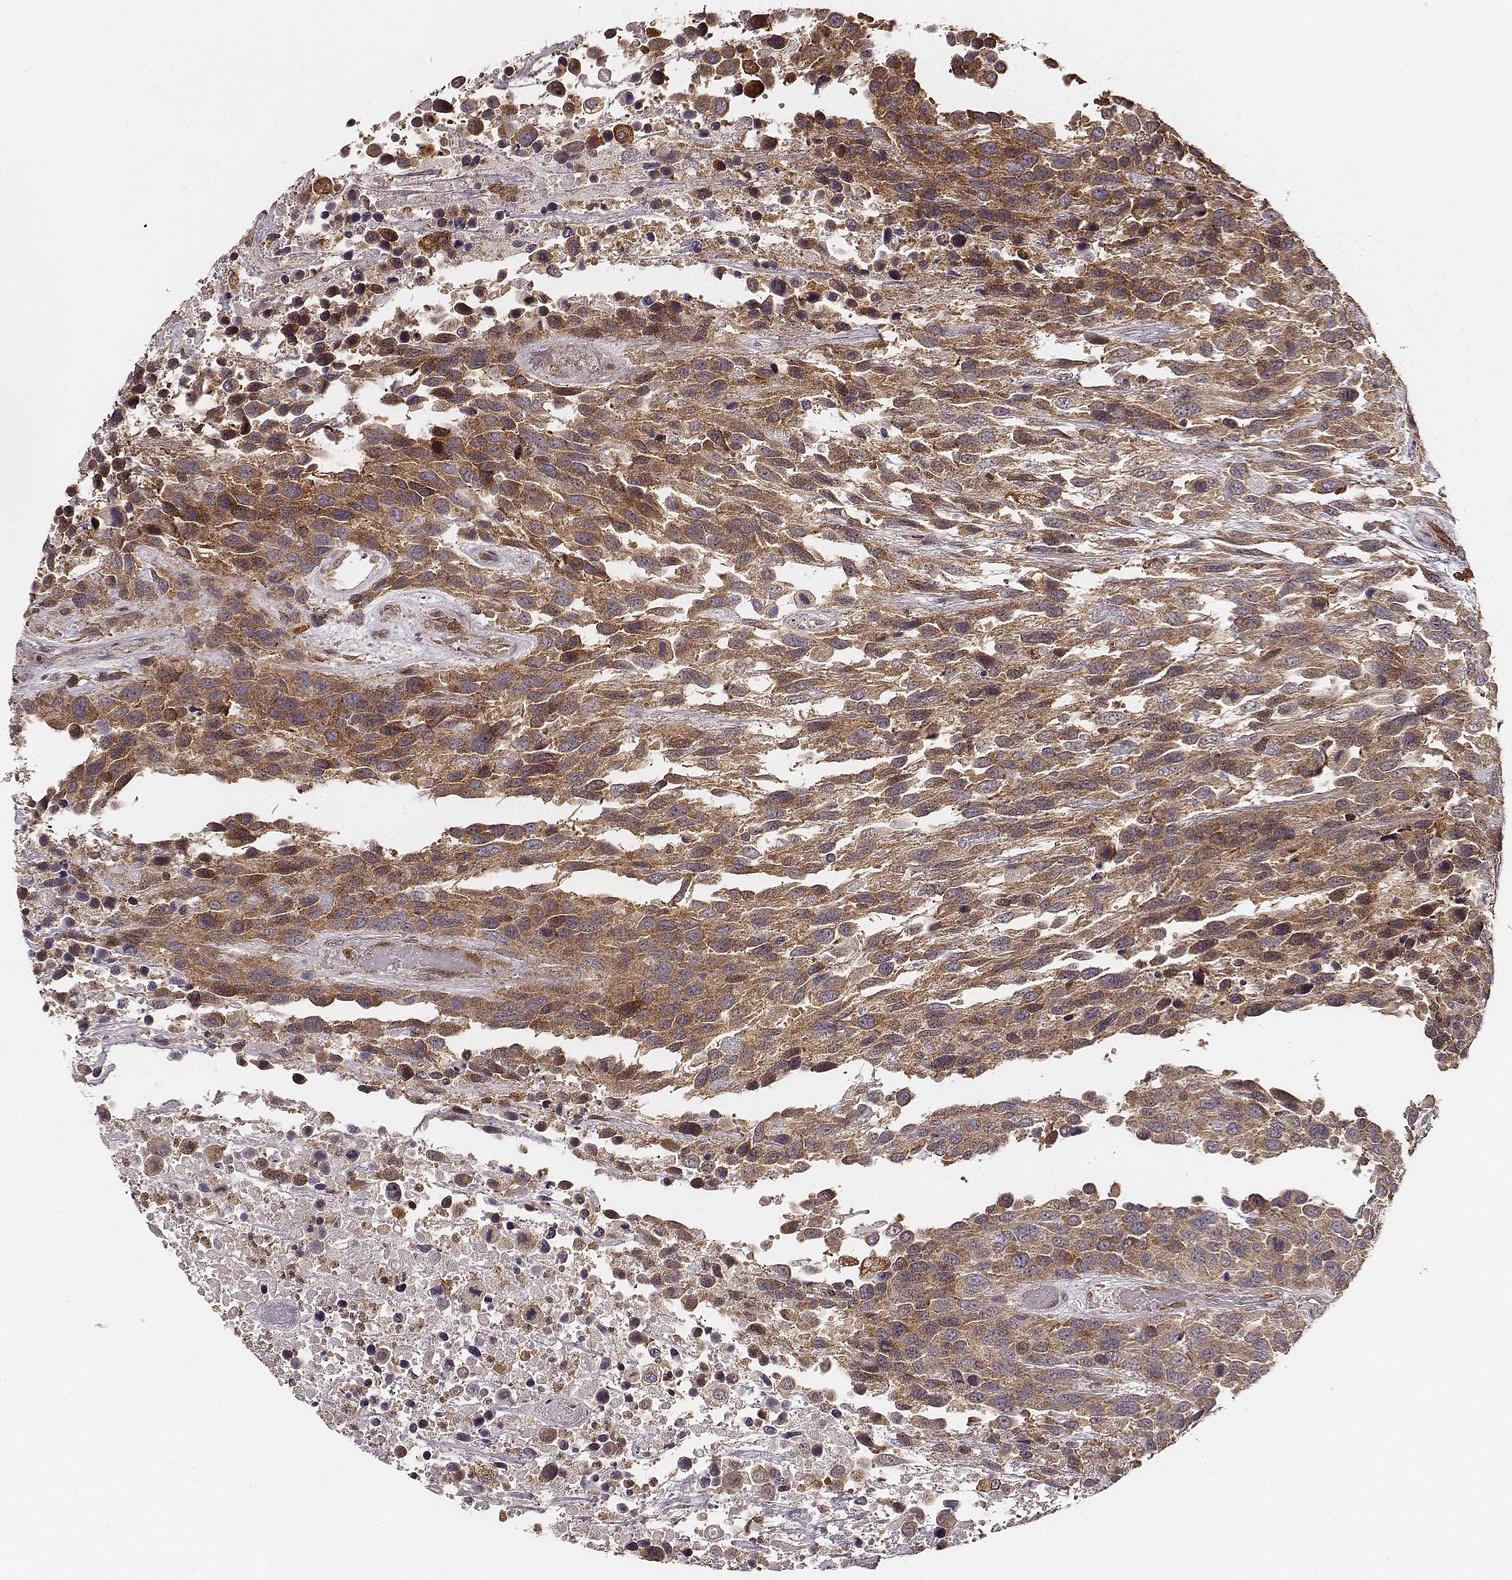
{"staining": {"intensity": "moderate", "quantity": ">75%", "location": "cytoplasmic/membranous"}, "tissue": "urothelial cancer", "cell_type": "Tumor cells", "image_type": "cancer", "snomed": [{"axis": "morphology", "description": "Urothelial carcinoma, High grade"}, {"axis": "topography", "description": "Urinary bladder"}], "caption": "Brown immunohistochemical staining in high-grade urothelial carcinoma shows moderate cytoplasmic/membranous positivity in approximately >75% of tumor cells. (Stains: DAB in brown, nuclei in blue, Microscopy: brightfield microscopy at high magnification).", "gene": "VPS26A", "patient": {"sex": "female", "age": 70}}